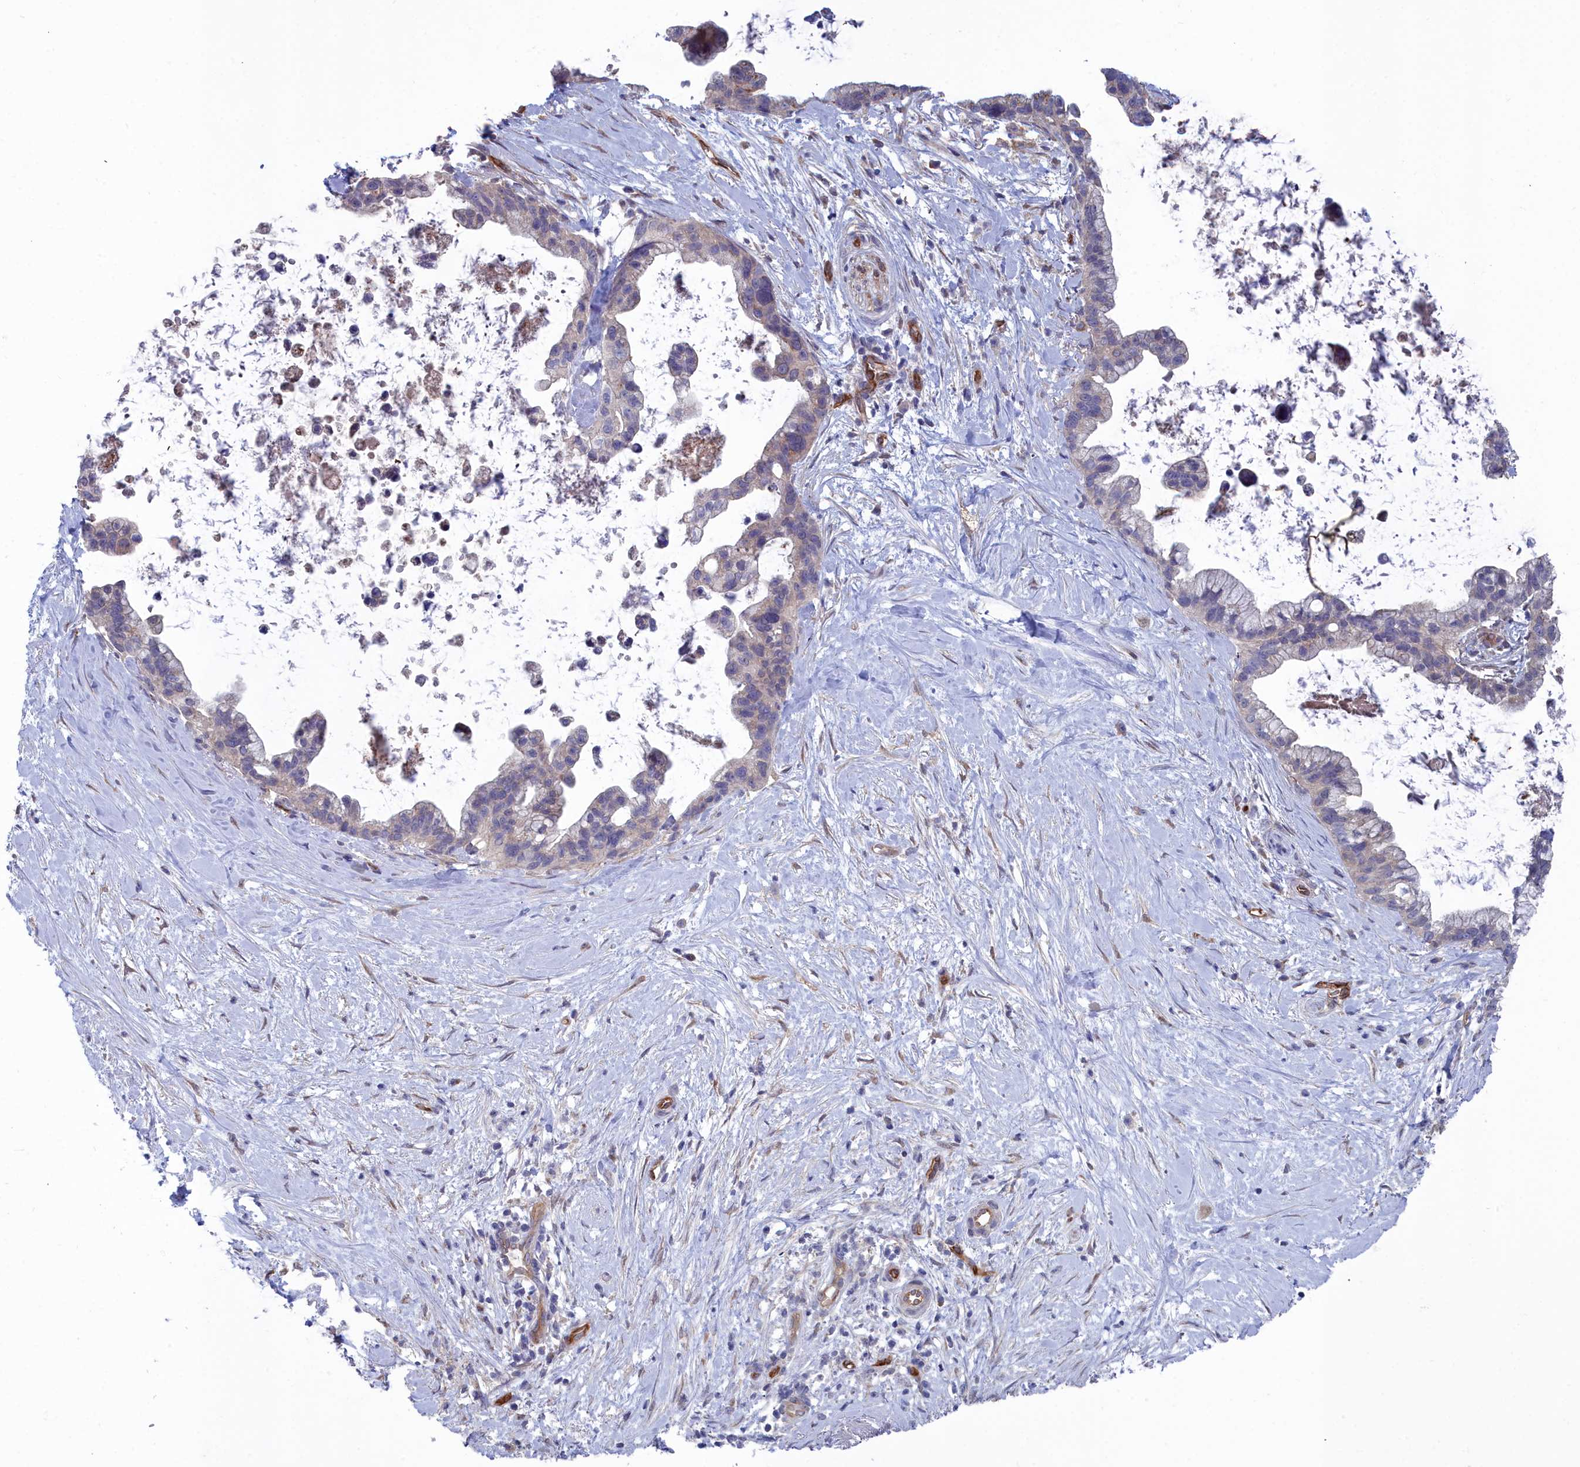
{"staining": {"intensity": "negative", "quantity": "none", "location": "none"}, "tissue": "pancreatic cancer", "cell_type": "Tumor cells", "image_type": "cancer", "snomed": [{"axis": "morphology", "description": "Adenocarcinoma, NOS"}, {"axis": "topography", "description": "Pancreas"}], "caption": "Tumor cells show no significant protein positivity in pancreatic adenocarcinoma.", "gene": "RDX", "patient": {"sex": "female", "age": 83}}